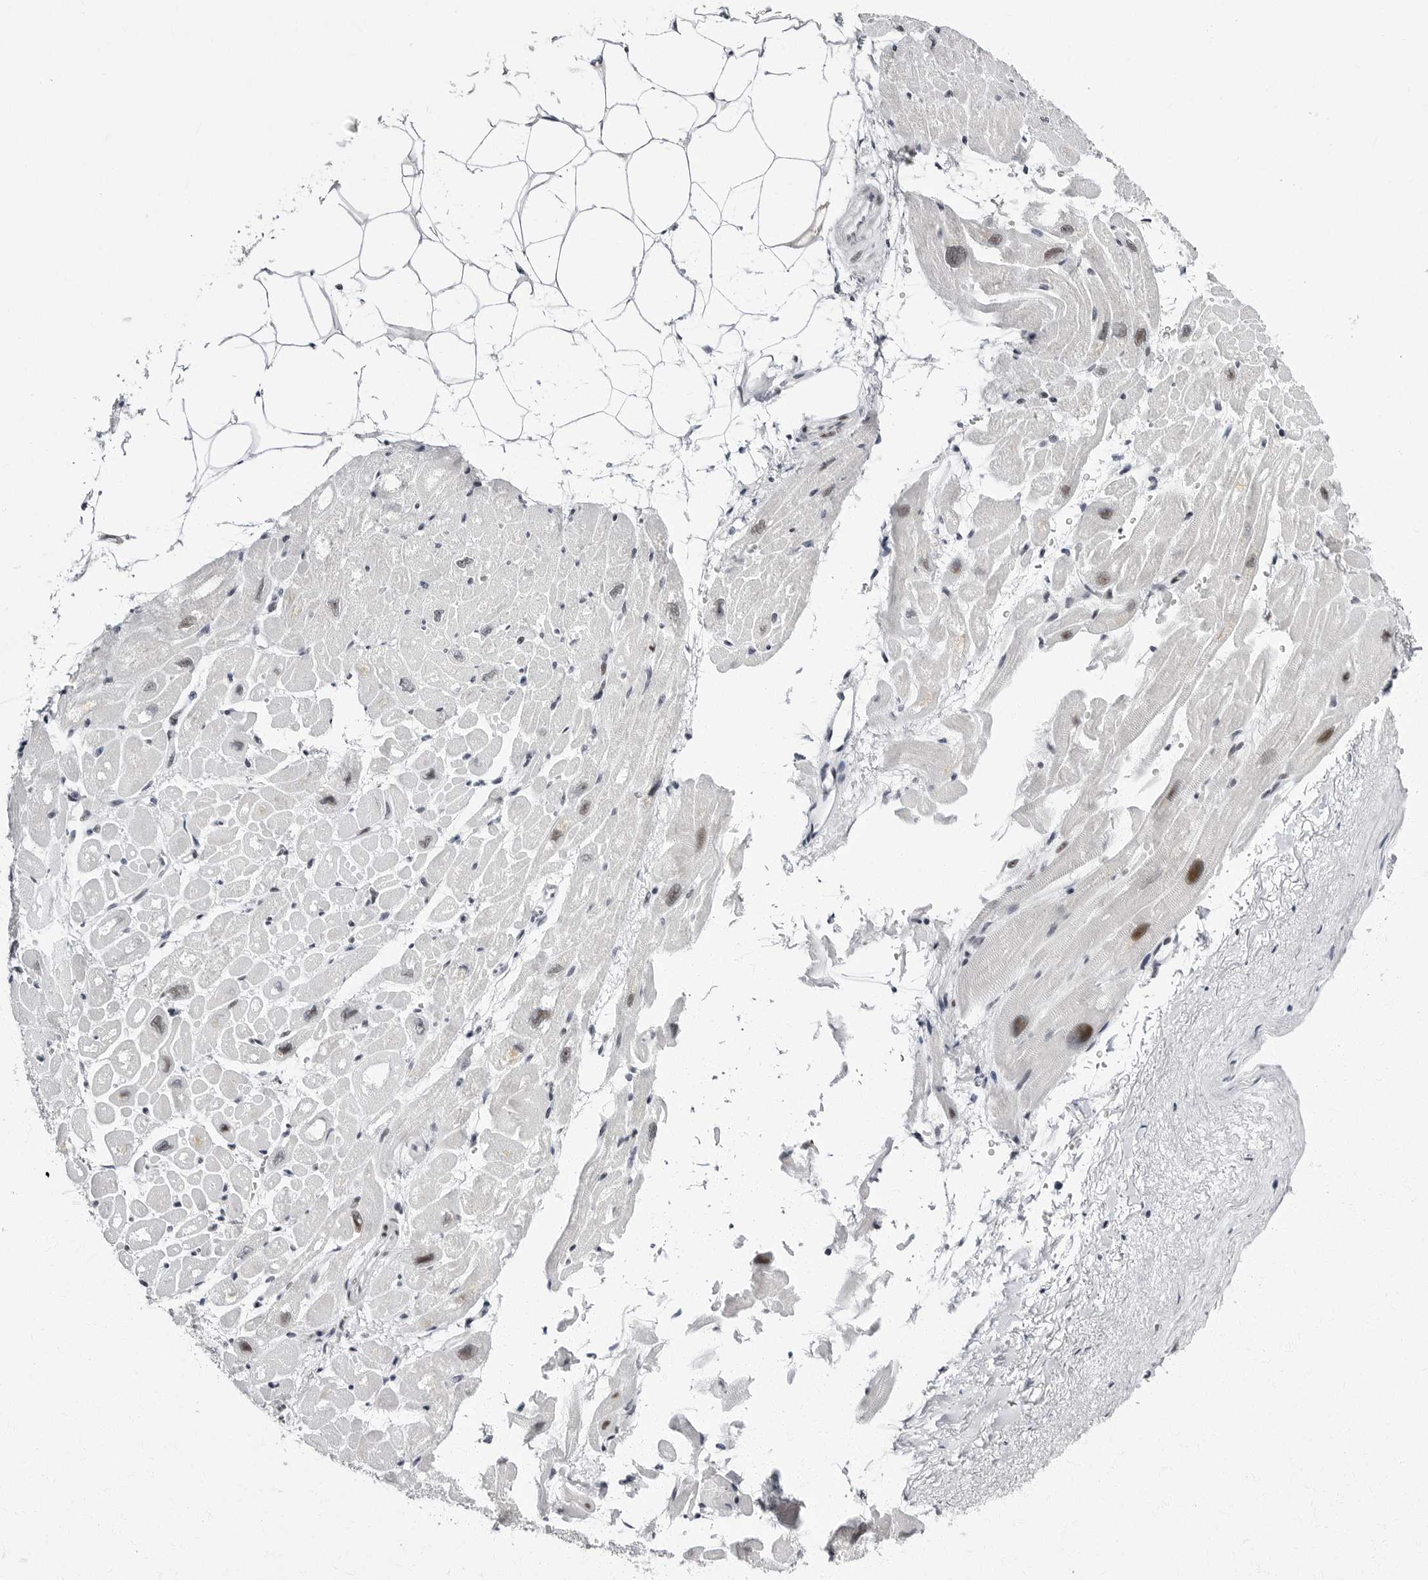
{"staining": {"intensity": "moderate", "quantity": "<25%", "location": "cytoplasmic/membranous,nuclear"}, "tissue": "heart muscle", "cell_type": "Cardiomyocytes", "image_type": "normal", "snomed": [{"axis": "morphology", "description": "Normal tissue, NOS"}, {"axis": "topography", "description": "Heart"}], "caption": "Human heart muscle stained for a protein (brown) demonstrates moderate cytoplasmic/membranous,nuclear positive staining in approximately <25% of cardiomyocytes.", "gene": "VEZF1", "patient": {"sex": "male", "age": 50}}